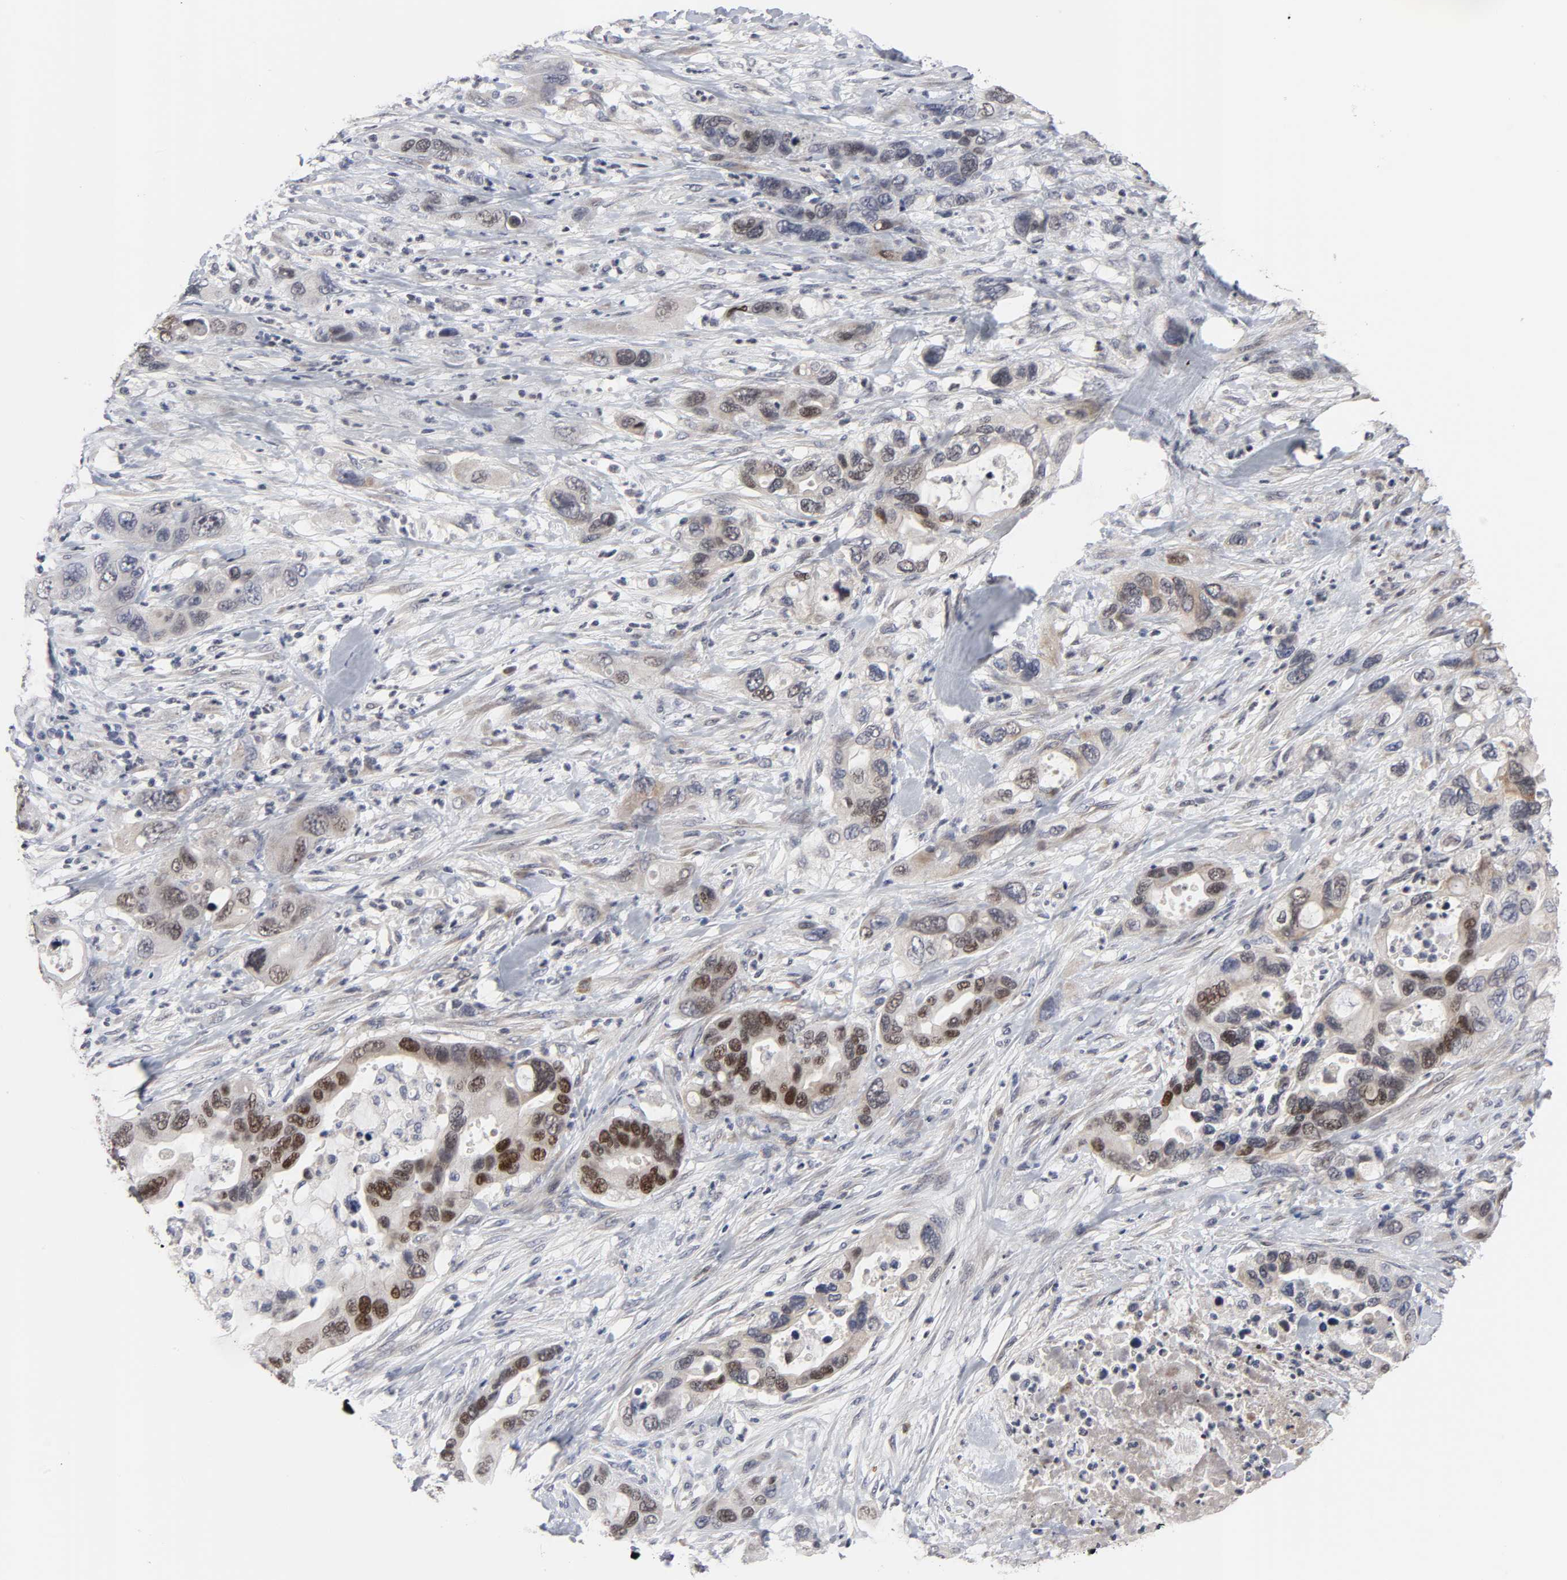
{"staining": {"intensity": "moderate", "quantity": "25%-75%", "location": "cytoplasmic/membranous,nuclear"}, "tissue": "pancreatic cancer", "cell_type": "Tumor cells", "image_type": "cancer", "snomed": [{"axis": "morphology", "description": "Adenocarcinoma, NOS"}, {"axis": "topography", "description": "Pancreas"}], "caption": "Immunohistochemistry (IHC) histopathology image of neoplastic tissue: pancreatic adenocarcinoma stained using immunohistochemistry reveals medium levels of moderate protein expression localized specifically in the cytoplasmic/membranous and nuclear of tumor cells, appearing as a cytoplasmic/membranous and nuclear brown color.", "gene": "HNF4A", "patient": {"sex": "female", "age": 71}}